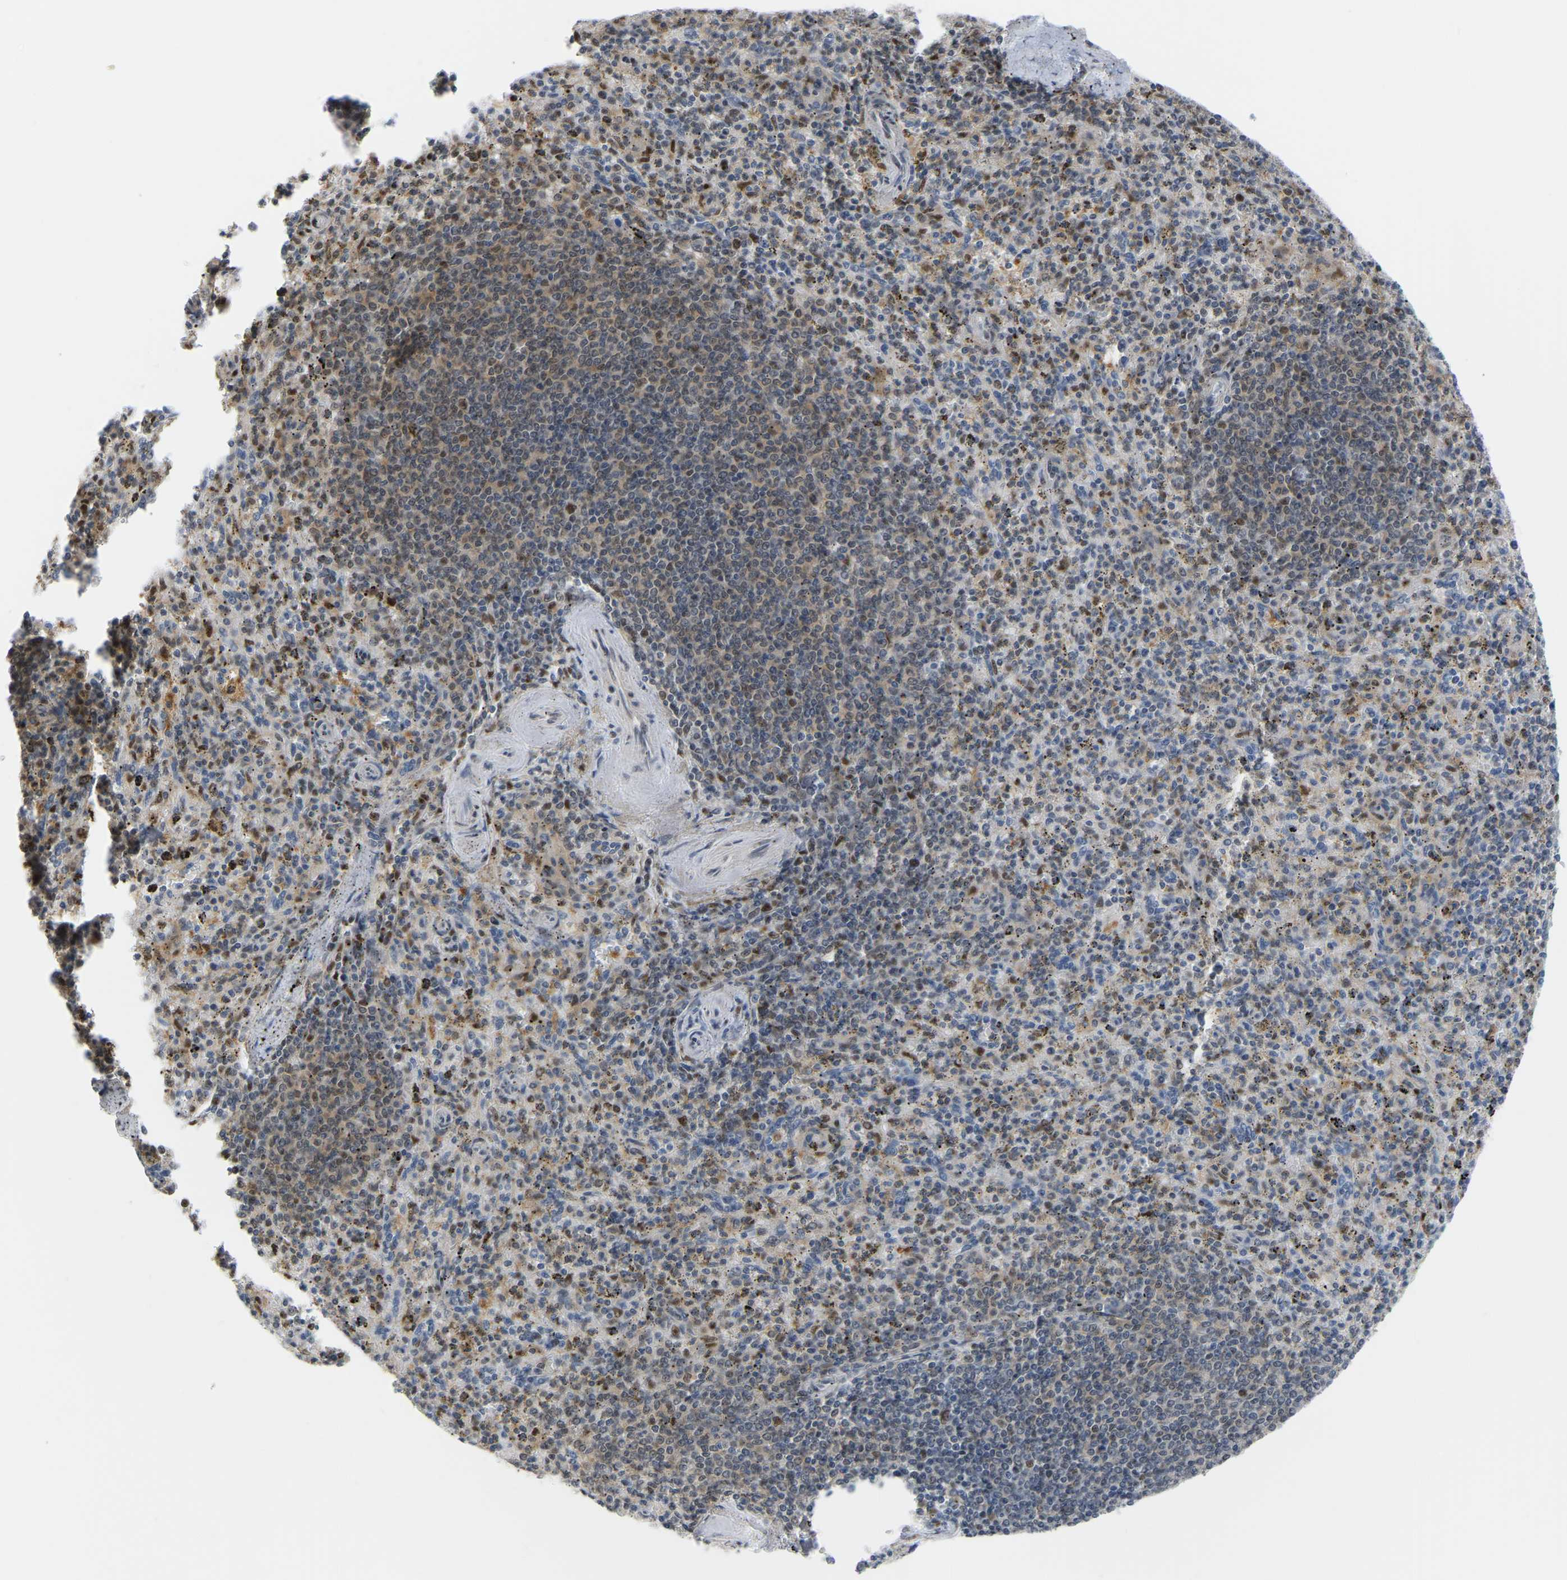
{"staining": {"intensity": "moderate", "quantity": "<25%", "location": "nuclear"}, "tissue": "spleen", "cell_type": "Cells in red pulp", "image_type": "normal", "snomed": [{"axis": "morphology", "description": "Normal tissue, NOS"}, {"axis": "topography", "description": "Spleen"}], "caption": "DAB (3,3'-diaminobenzidine) immunohistochemical staining of unremarkable human spleen shows moderate nuclear protein expression in approximately <25% of cells in red pulp. (DAB IHC, brown staining for protein, blue staining for nuclei).", "gene": "KLRG2", "patient": {"sex": "male", "age": 72}}